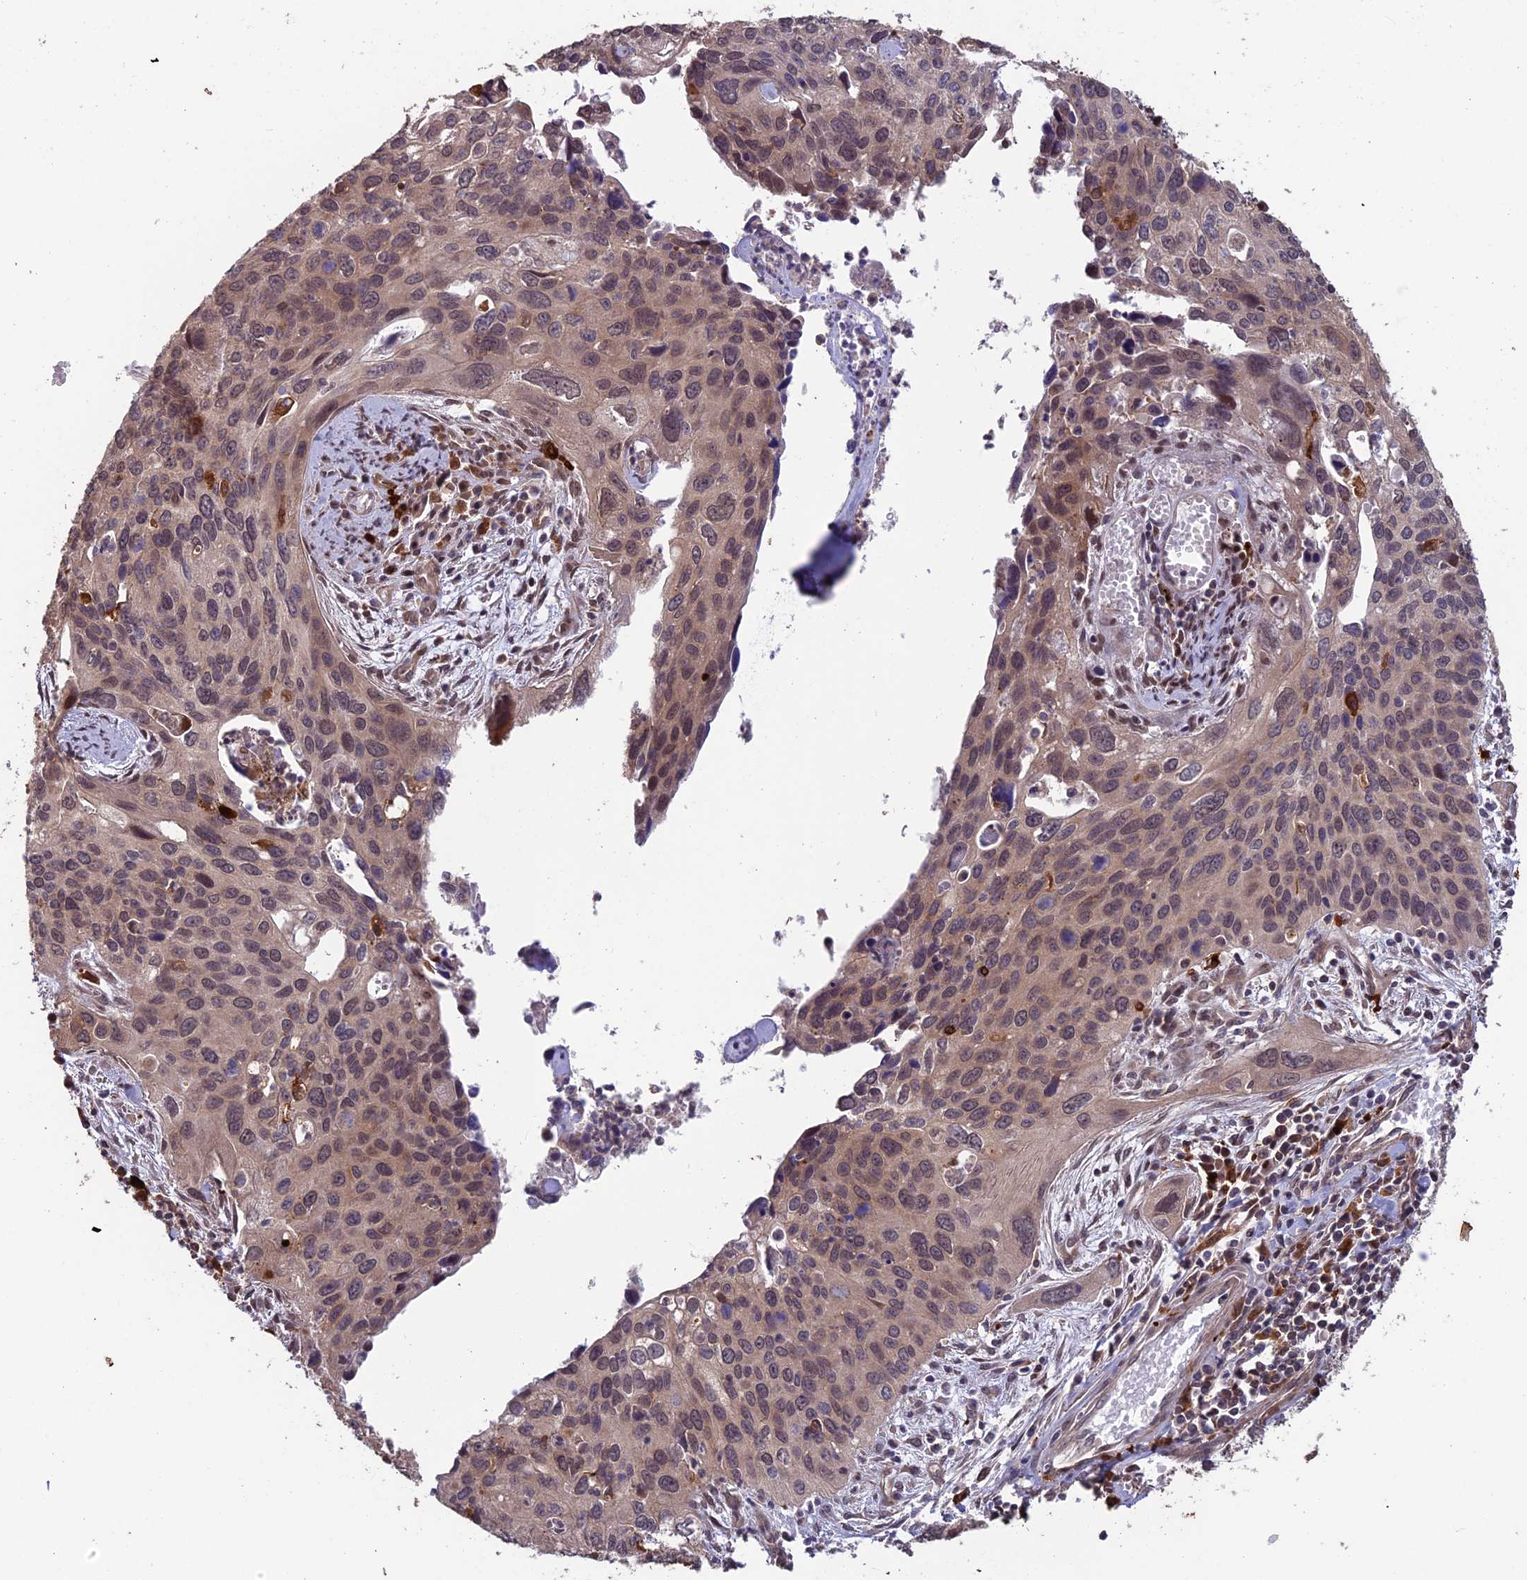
{"staining": {"intensity": "weak", "quantity": "25%-75%", "location": "cytoplasmic/membranous,nuclear"}, "tissue": "cervical cancer", "cell_type": "Tumor cells", "image_type": "cancer", "snomed": [{"axis": "morphology", "description": "Squamous cell carcinoma, NOS"}, {"axis": "topography", "description": "Cervix"}], "caption": "Immunohistochemical staining of cervical cancer demonstrates low levels of weak cytoplasmic/membranous and nuclear protein expression in approximately 25%-75% of tumor cells.", "gene": "MAST2", "patient": {"sex": "female", "age": 55}}